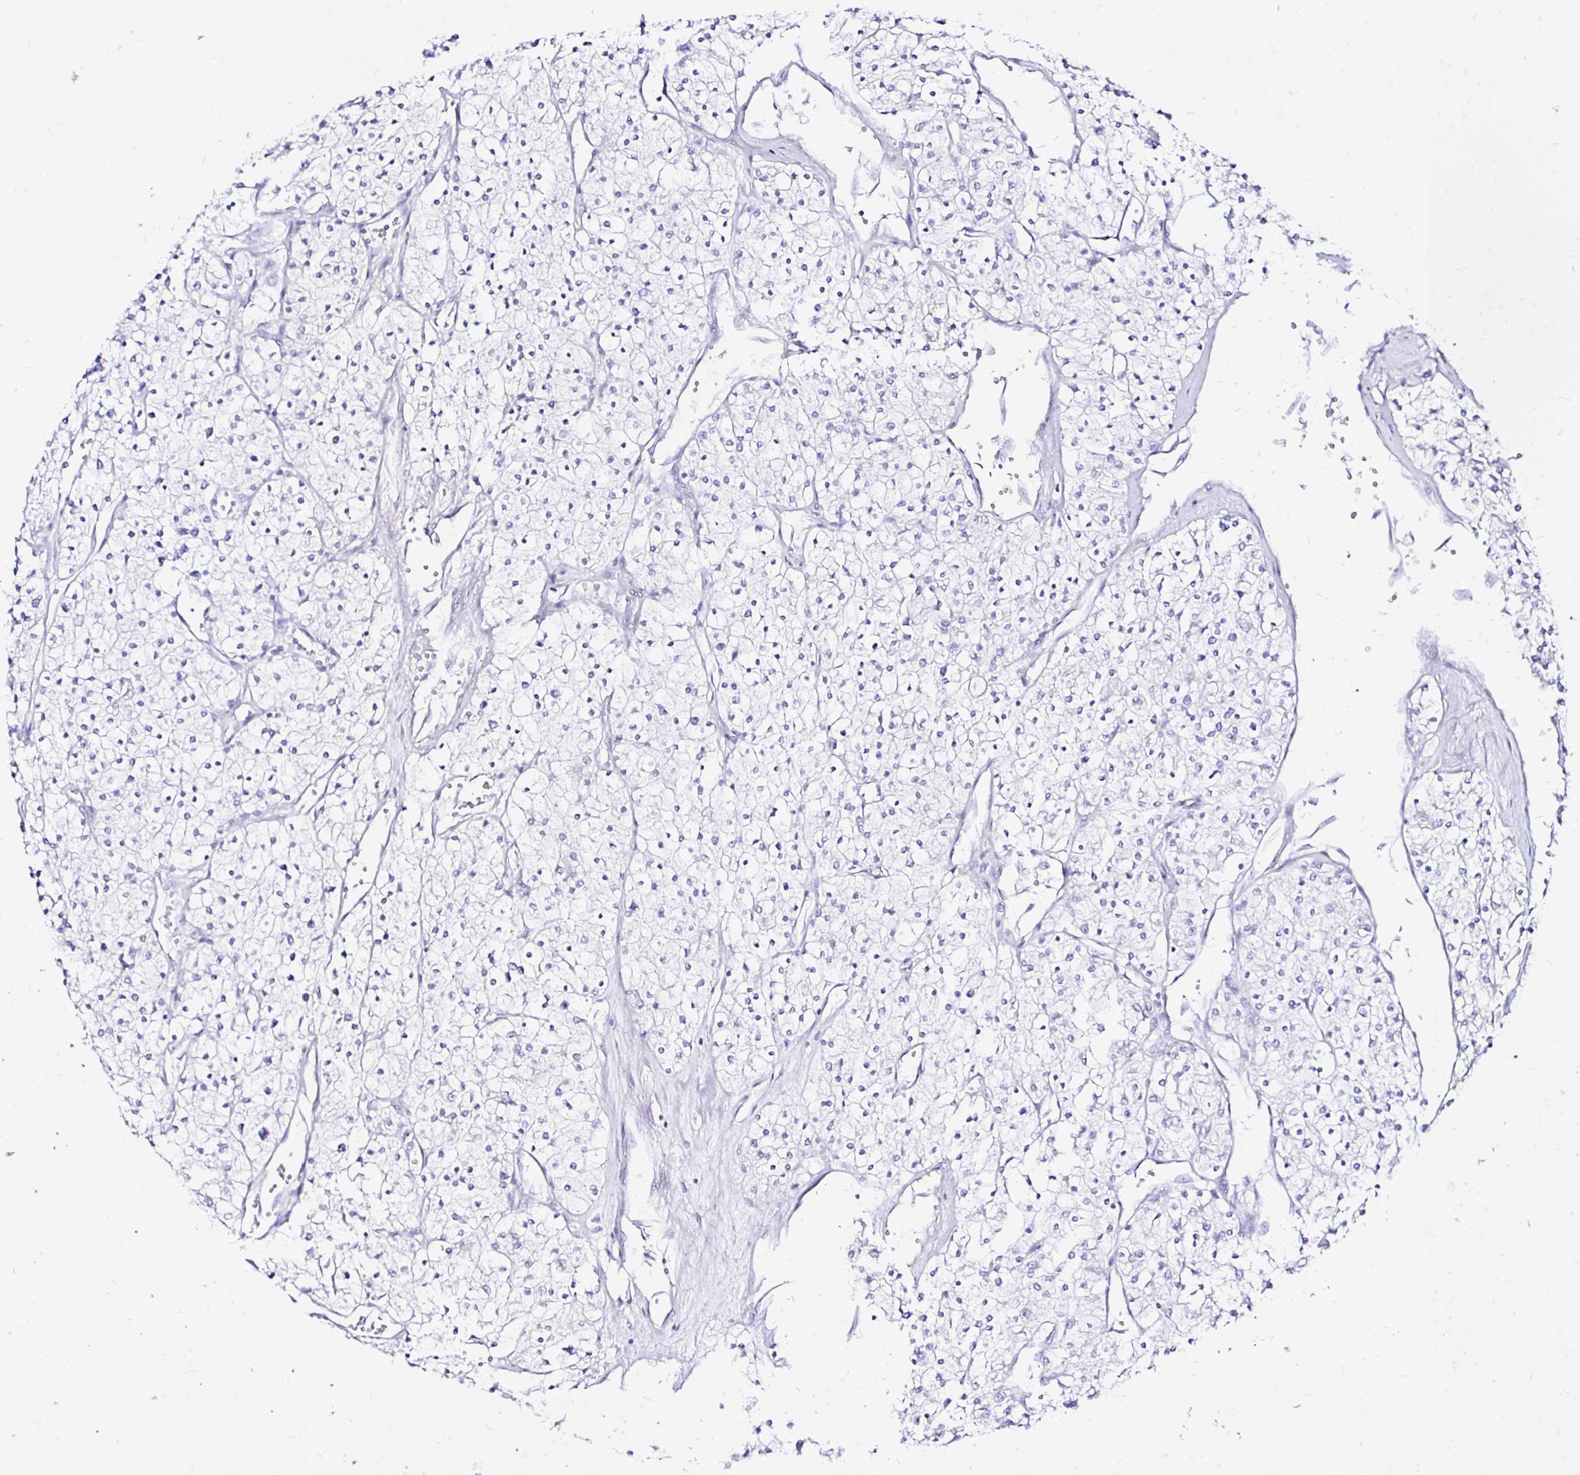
{"staining": {"intensity": "negative", "quantity": "none", "location": "none"}, "tissue": "renal cancer", "cell_type": "Tumor cells", "image_type": "cancer", "snomed": [{"axis": "morphology", "description": "Adenocarcinoma, NOS"}, {"axis": "topography", "description": "Kidney"}], "caption": "This is an immunohistochemistry histopathology image of renal cancer (adenocarcinoma). There is no staining in tumor cells.", "gene": "ZNF432", "patient": {"sex": "male", "age": 80}}